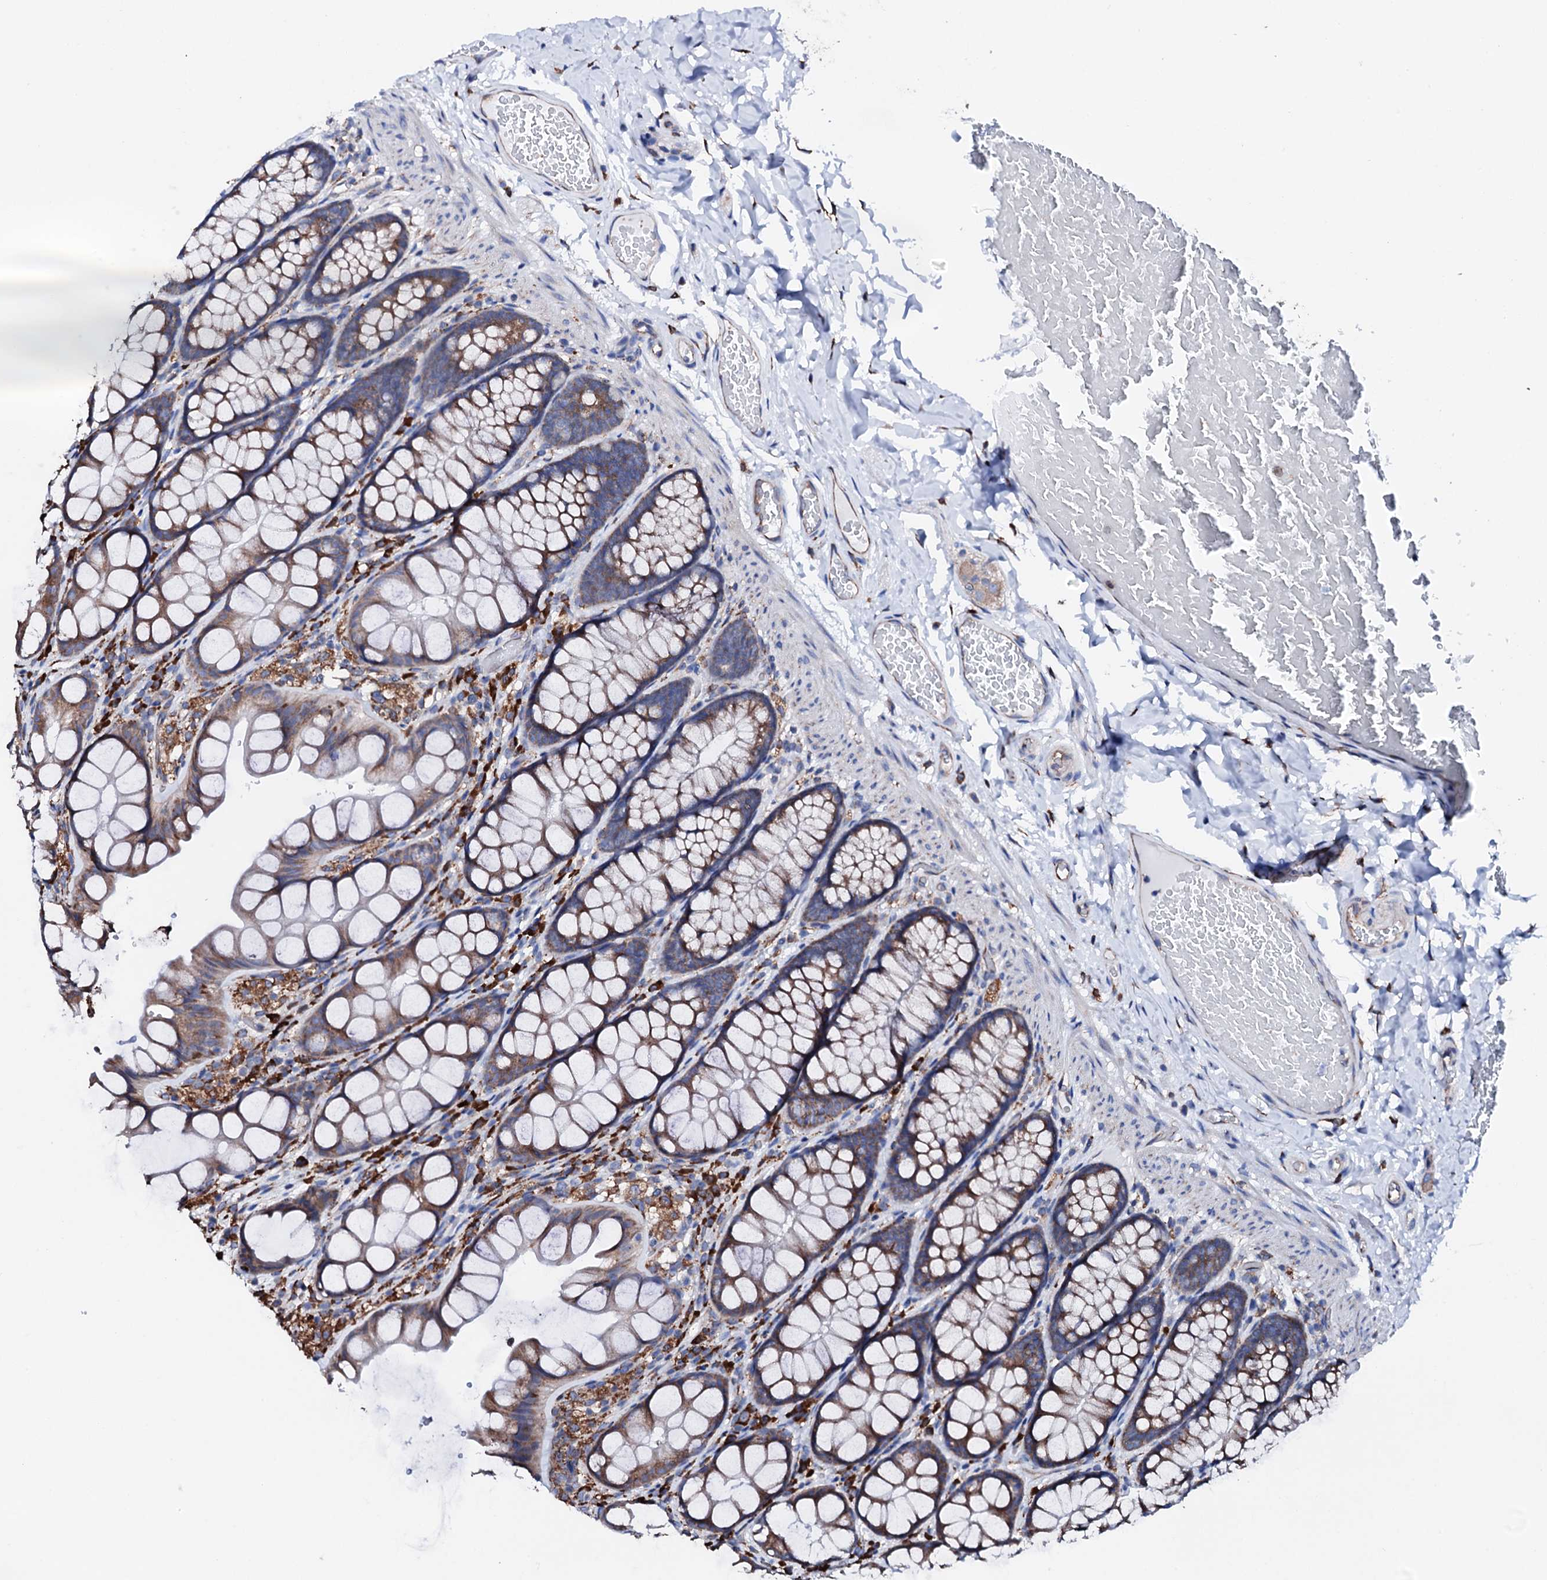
{"staining": {"intensity": "moderate", "quantity": ">75%", "location": "cytoplasmic/membranous"}, "tissue": "colon", "cell_type": "Endothelial cells", "image_type": "normal", "snomed": [{"axis": "morphology", "description": "Normal tissue, NOS"}, {"axis": "topography", "description": "Colon"}], "caption": "Endothelial cells display moderate cytoplasmic/membranous positivity in approximately >75% of cells in normal colon.", "gene": "AMDHD1", "patient": {"sex": "male", "age": 47}}